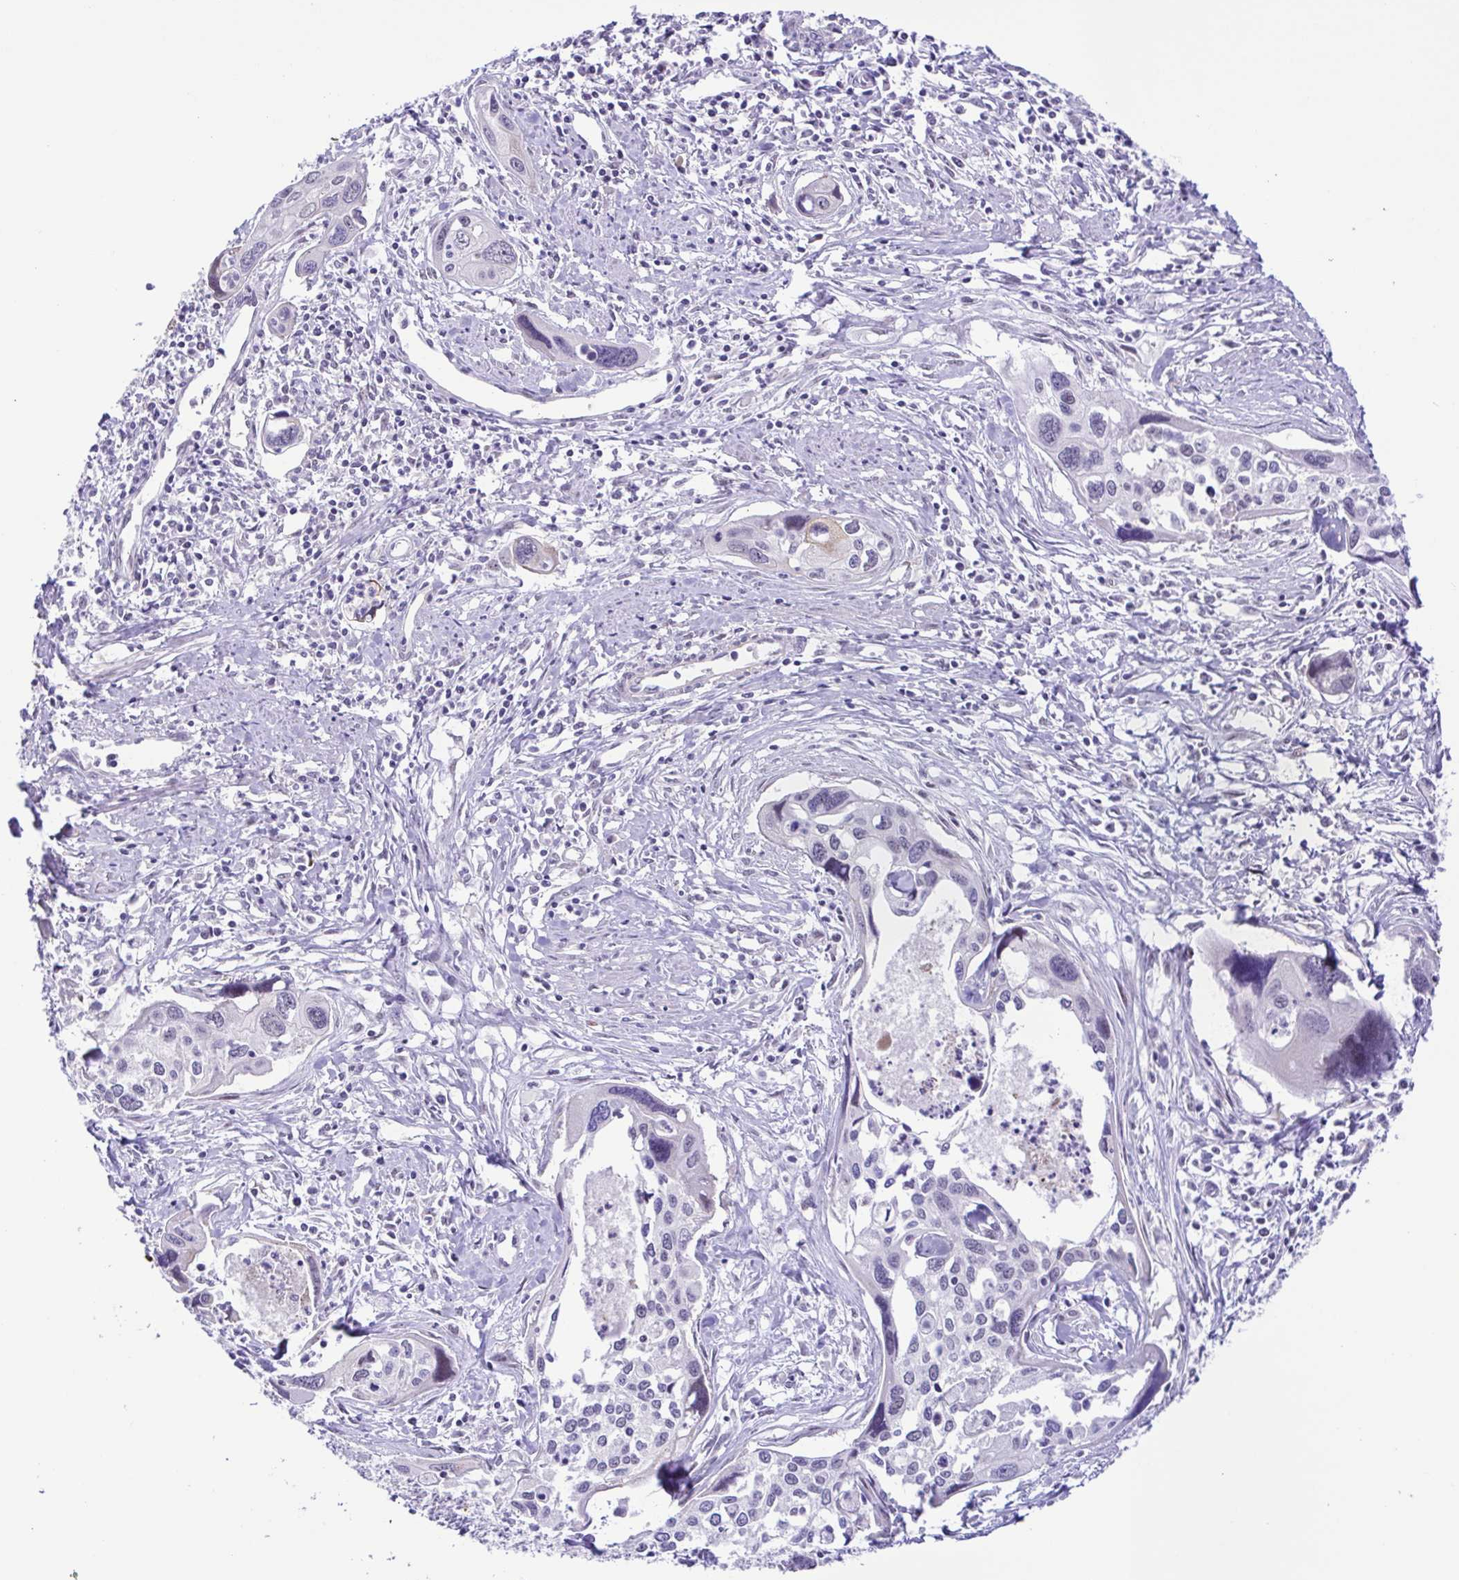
{"staining": {"intensity": "negative", "quantity": "none", "location": "none"}, "tissue": "cervical cancer", "cell_type": "Tumor cells", "image_type": "cancer", "snomed": [{"axis": "morphology", "description": "Squamous cell carcinoma, NOS"}, {"axis": "topography", "description": "Cervix"}], "caption": "An immunohistochemistry photomicrograph of squamous cell carcinoma (cervical) is shown. There is no staining in tumor cells of squamous cell carcinoma (cervical).", "gene": "DCLK2", "patient": {"sex": "female", "age": 31}}